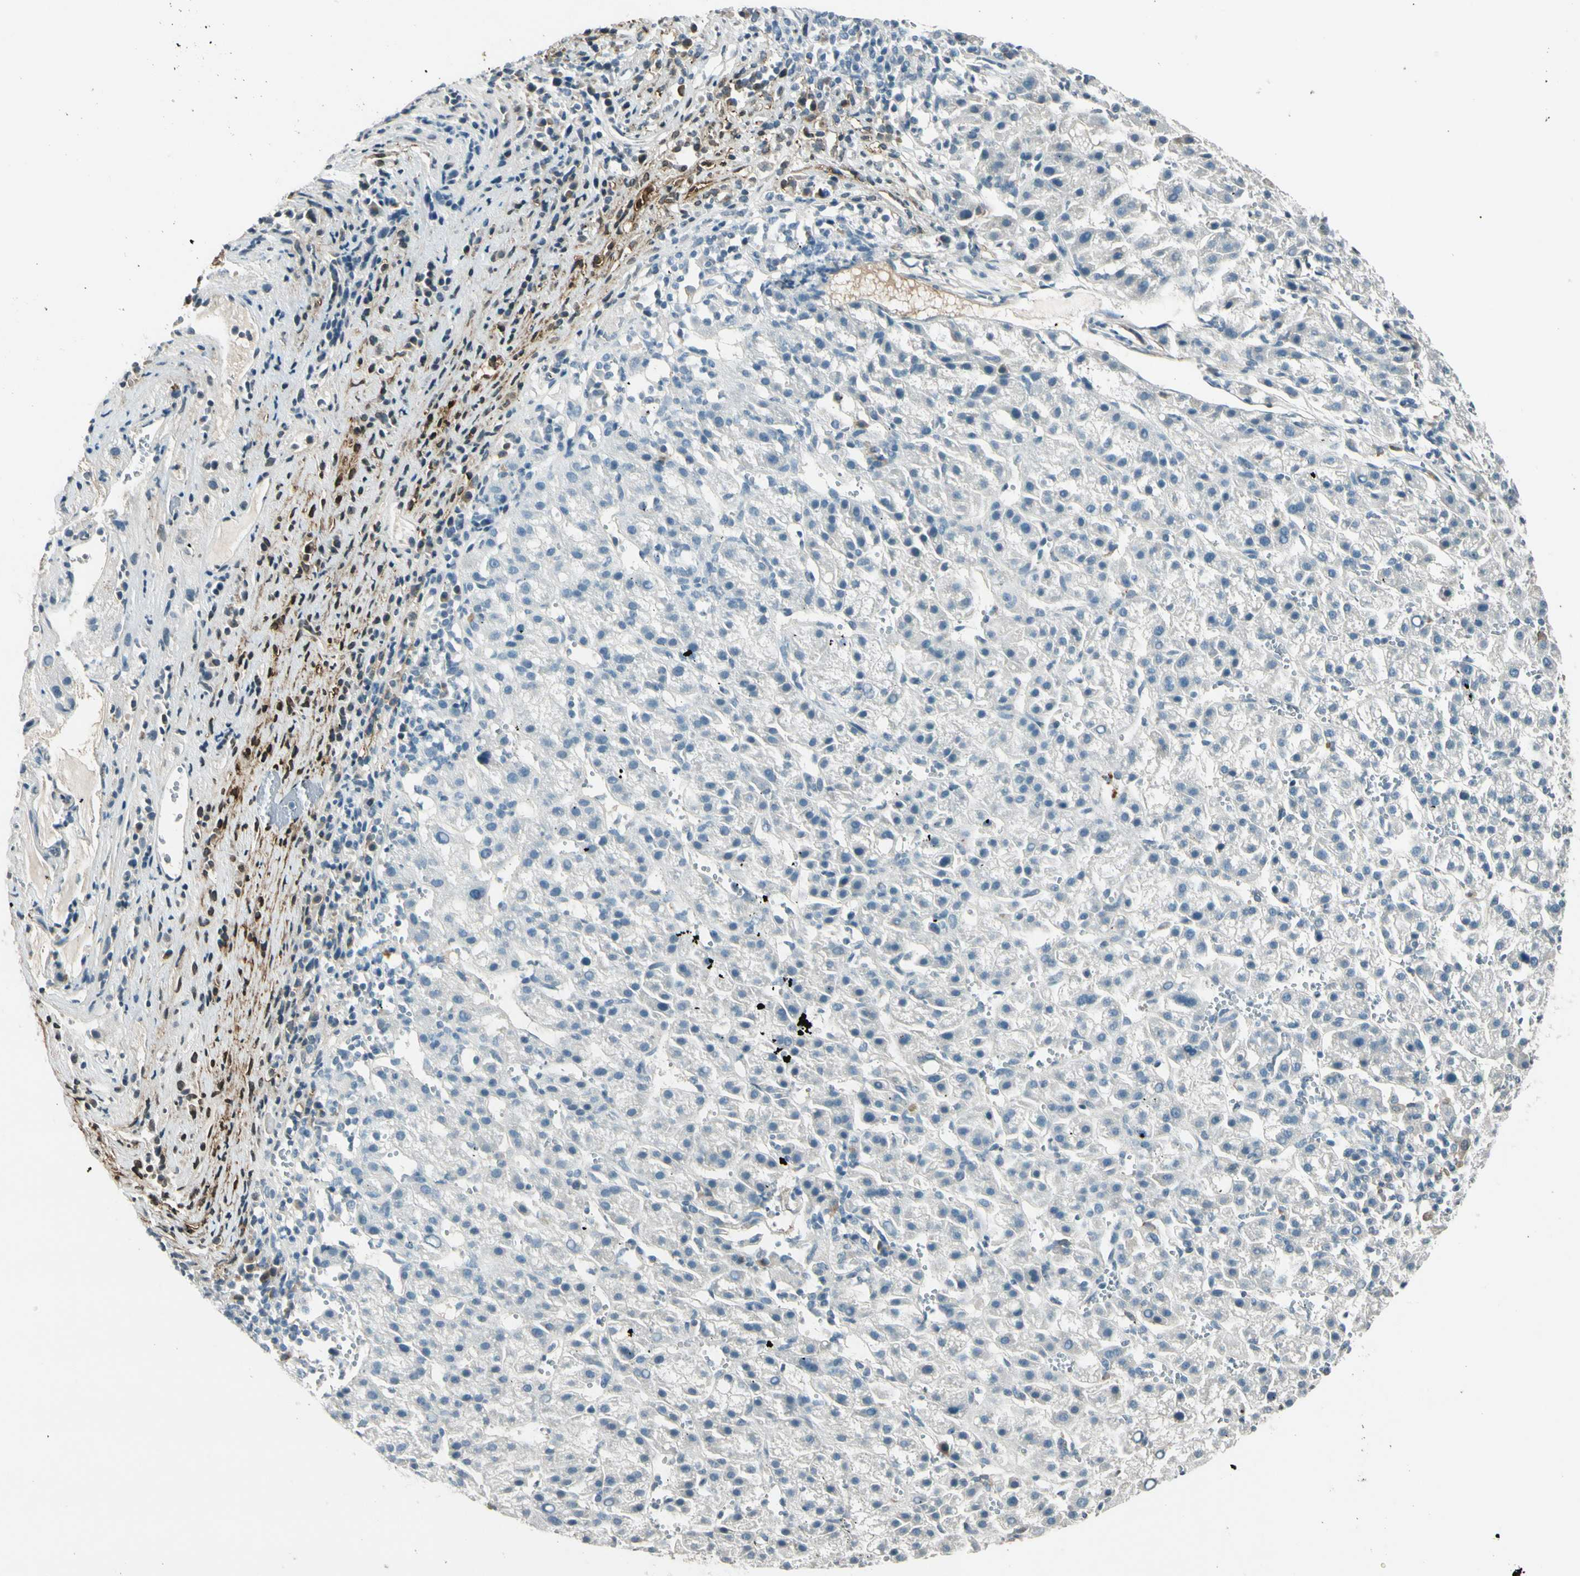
{"staining": {"intensity": "negative", "quantity": "none", "location": "none"}, "tissue": "liver cancer", "cell_type": "Tumor cells", "image_type": "cancer", "snomed": [{"axis": "morphology", "description": "Carcinoma, Hepatocellular, NOS"}, {"axis": "topography", "description": "Liver"}], "caption": "High magnification brightfield microscopy of liver cancer (hepatocellular carcinoma) stained with DAB (3,3'-diaminobenzidine) (brown) and counterstained with hematoxylin (blue): tumor cells show no significant positivity.", "gene": "PDPN", "patient": {"sex": "female", "age": 58}}